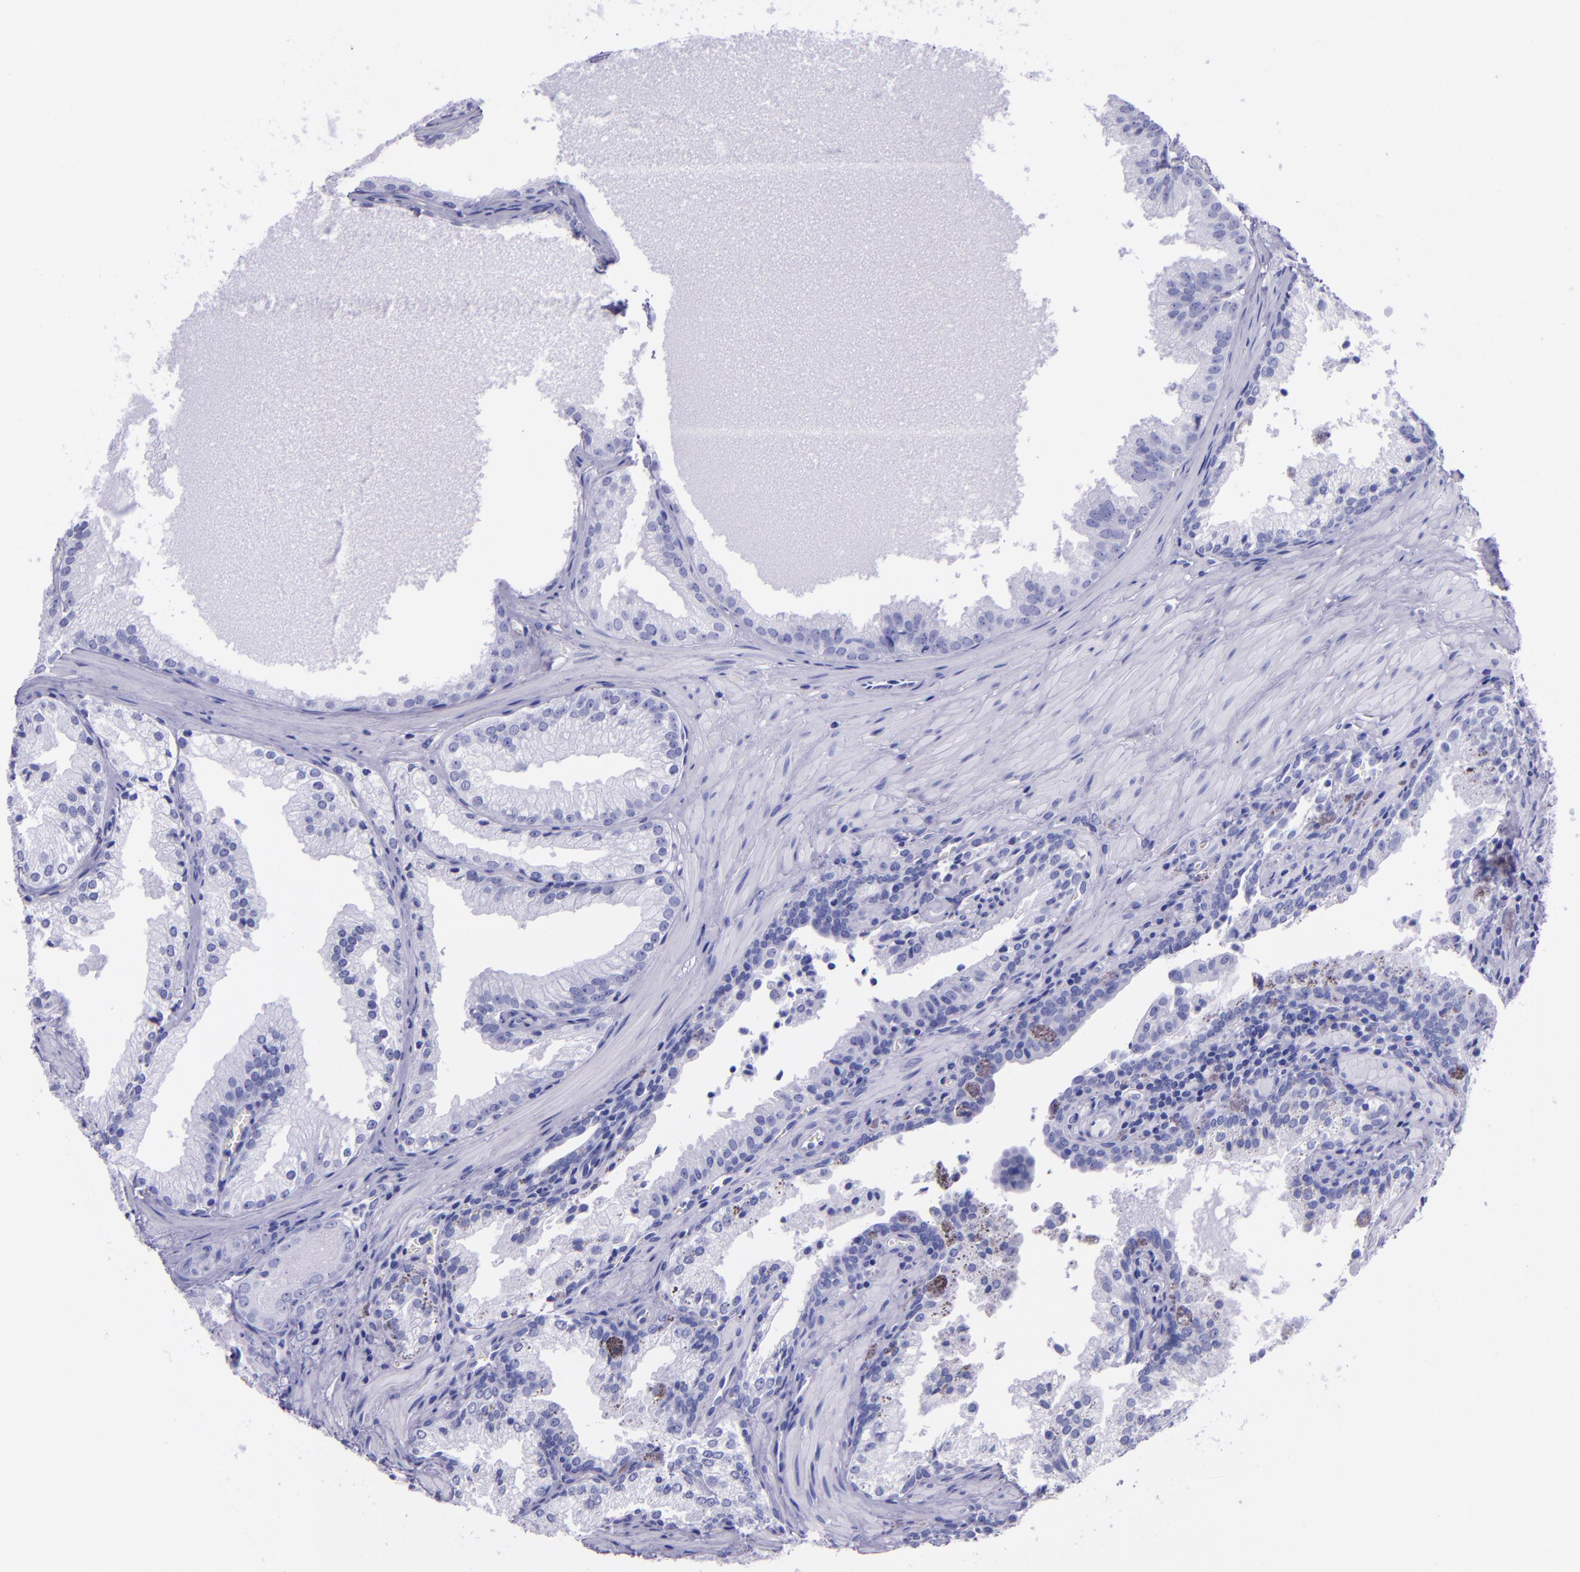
{"staining": {"intensity": "negative", "quantity": "none", "location": "none"}, "tissue": "prostate cancer", "cell_type": "Tumor cells", "image_type": "cancer", "snomed": [{"axis": "morphology", "description": "Adenocarcinoma, Medium grade"}, {"axis": "topography", "description": "Prostate"}], "caption": "Immunohistochemistry photomicrograph of neoplastic tissue: human prostate cancer stained with DAB displays no significant protein positivity in tumor cells.", "gene": "MBP", "patient": {"sex": "male", "age": 64}}